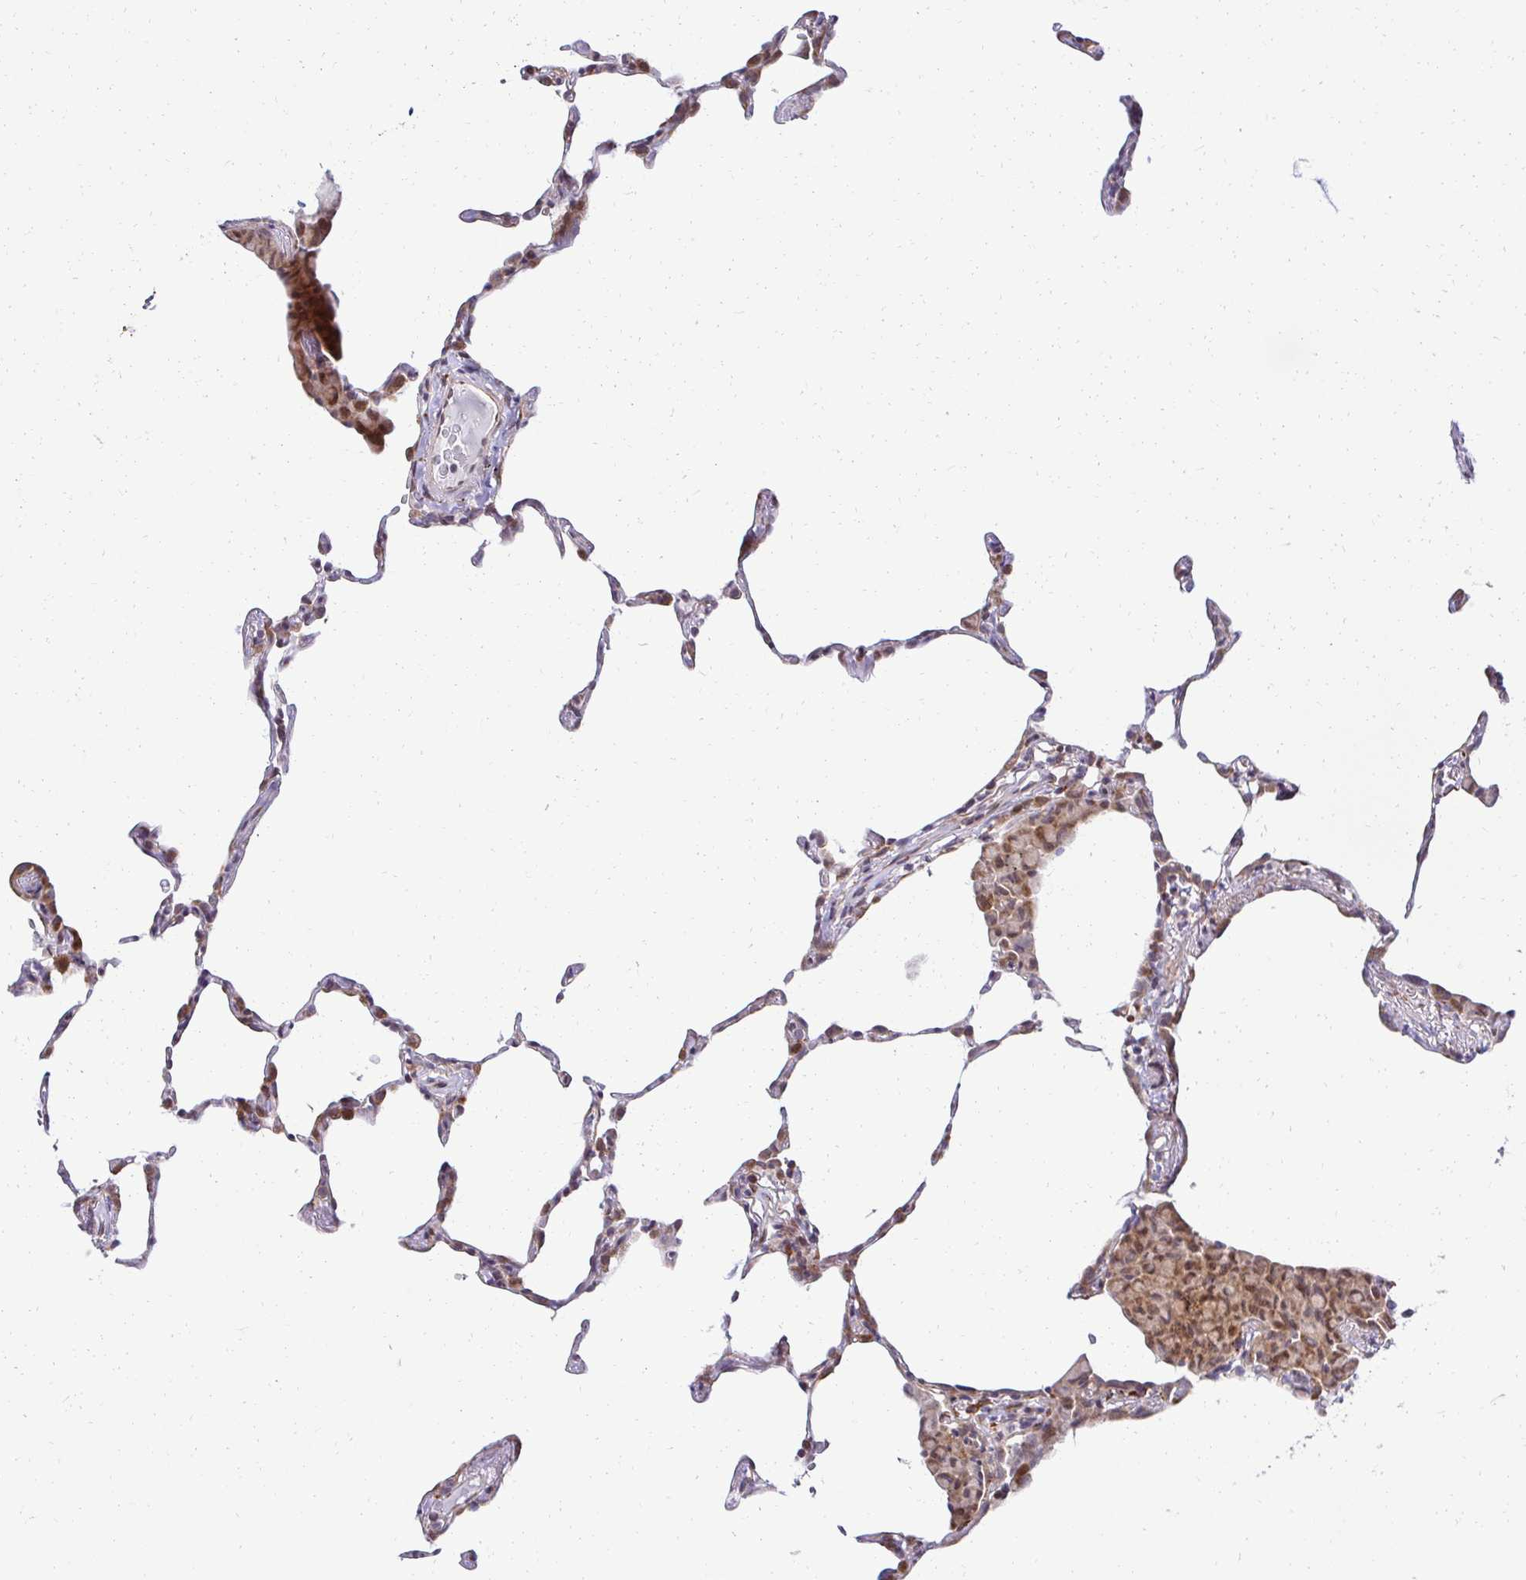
{"staining": {"intensity": "moderate", "quantity": "25%-75%", "location": "cytoplasmic/membranous"}, "tissue": "lung", "cell_type": "Alveolar cells", "image_type": "normal", "snomed": [{"axis": "morphology", "description": "Normal tissue, NOS"}, {"axis": "topography", "description": "Lung"}], "caption": "A brown stain shows moderate cytoplasmic/membranous expression of a protein in alveolar cells of unremarkable human lung.", "gene": "HPS1", "patient": {"sex": "female", "age": 57}}